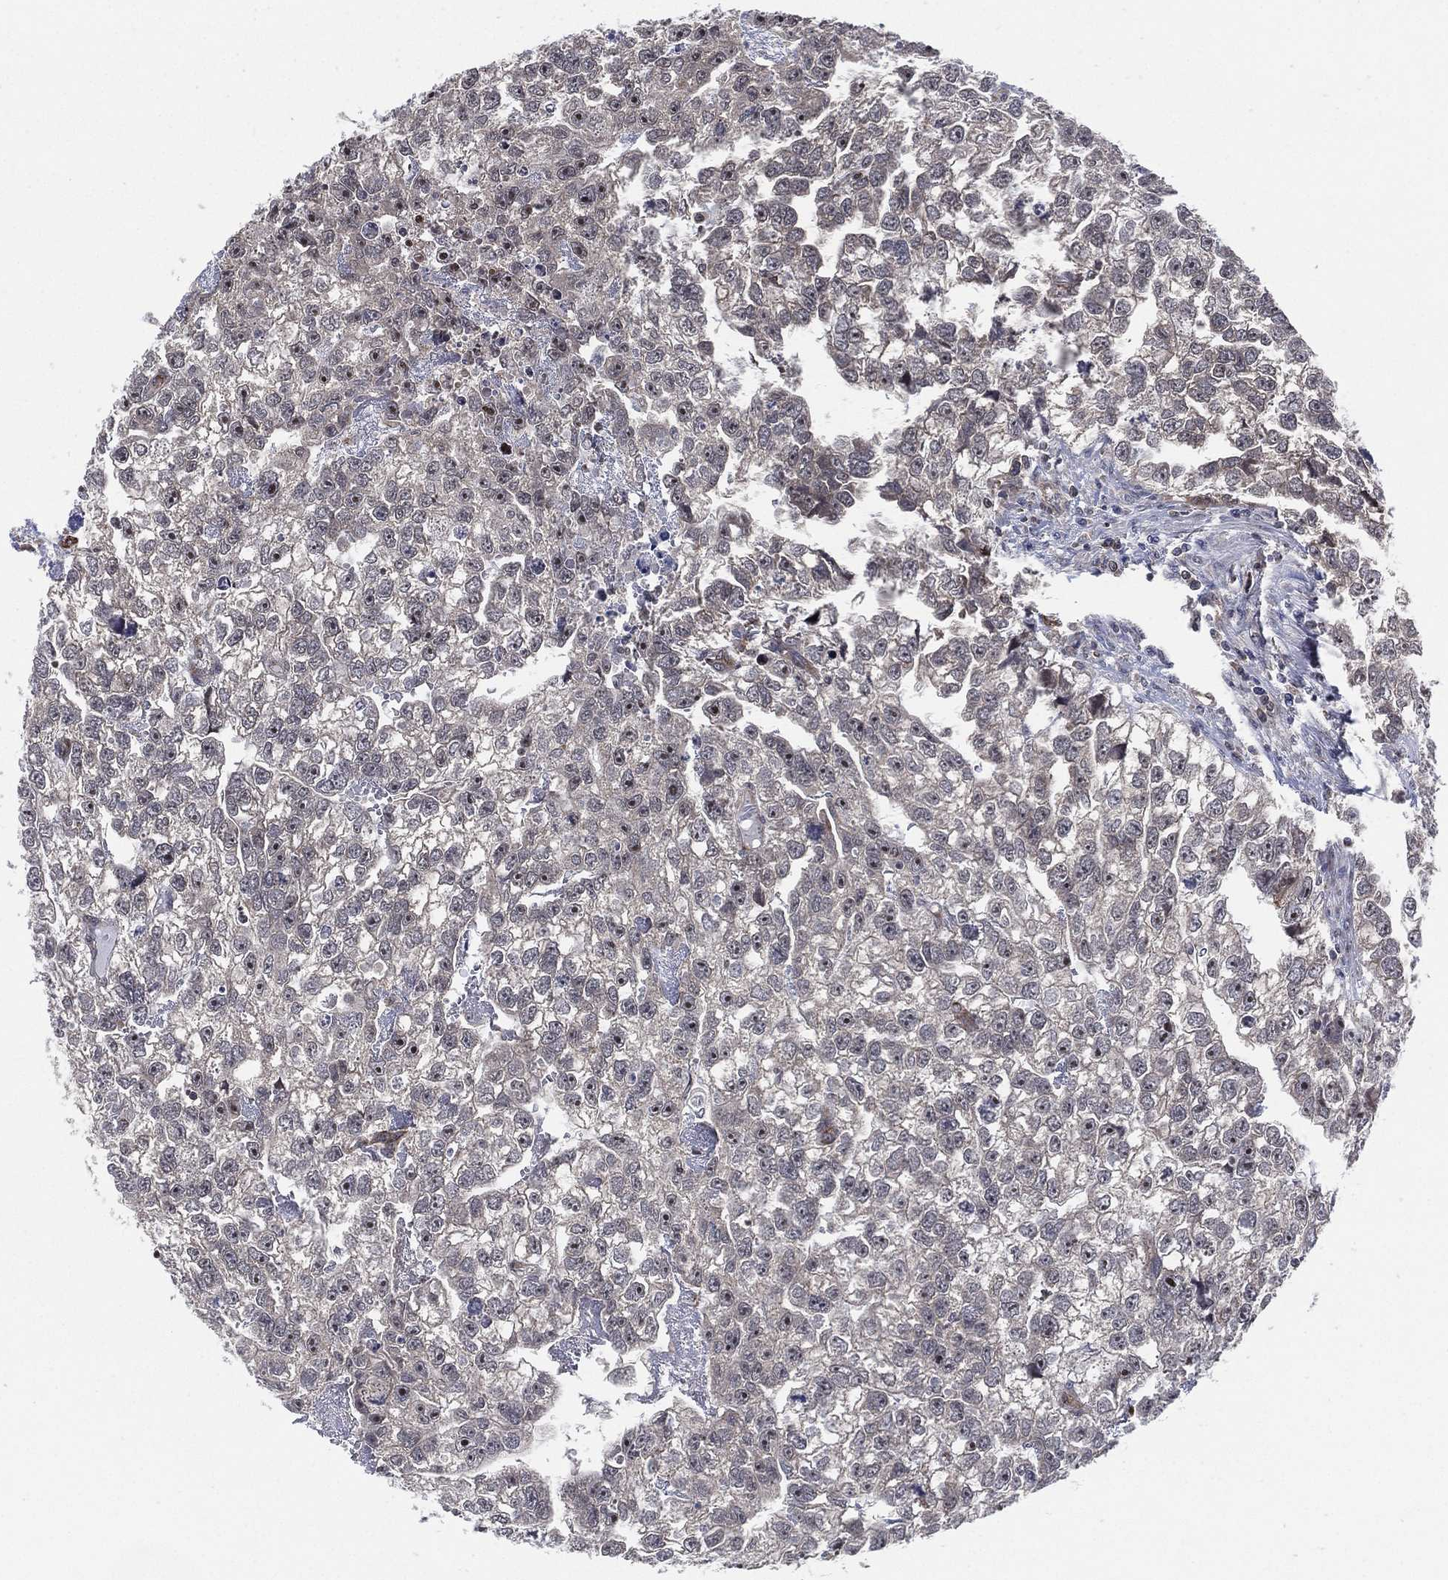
{"staining": {"intensity": "negative", "quantity": "none", "location": "none"}, "tissue": "testis cancer", "cell_type": "Tumor cells", "image_type": "cancer", "snomed": [{"axis": "morphology", "description": "Carcinoma, Embryonal, NOS"}, {"axis": "morphology", "description": "Teratoma, malignant, NOS"}, {"axis": "topography", "description": "Testis"}], "caption": "Tumor cells are negative for brown protein staining in testis cancer (embryonal carcinoma).", "gene": "TMCO1", "patient": {"sex": "male", "age": 44}}